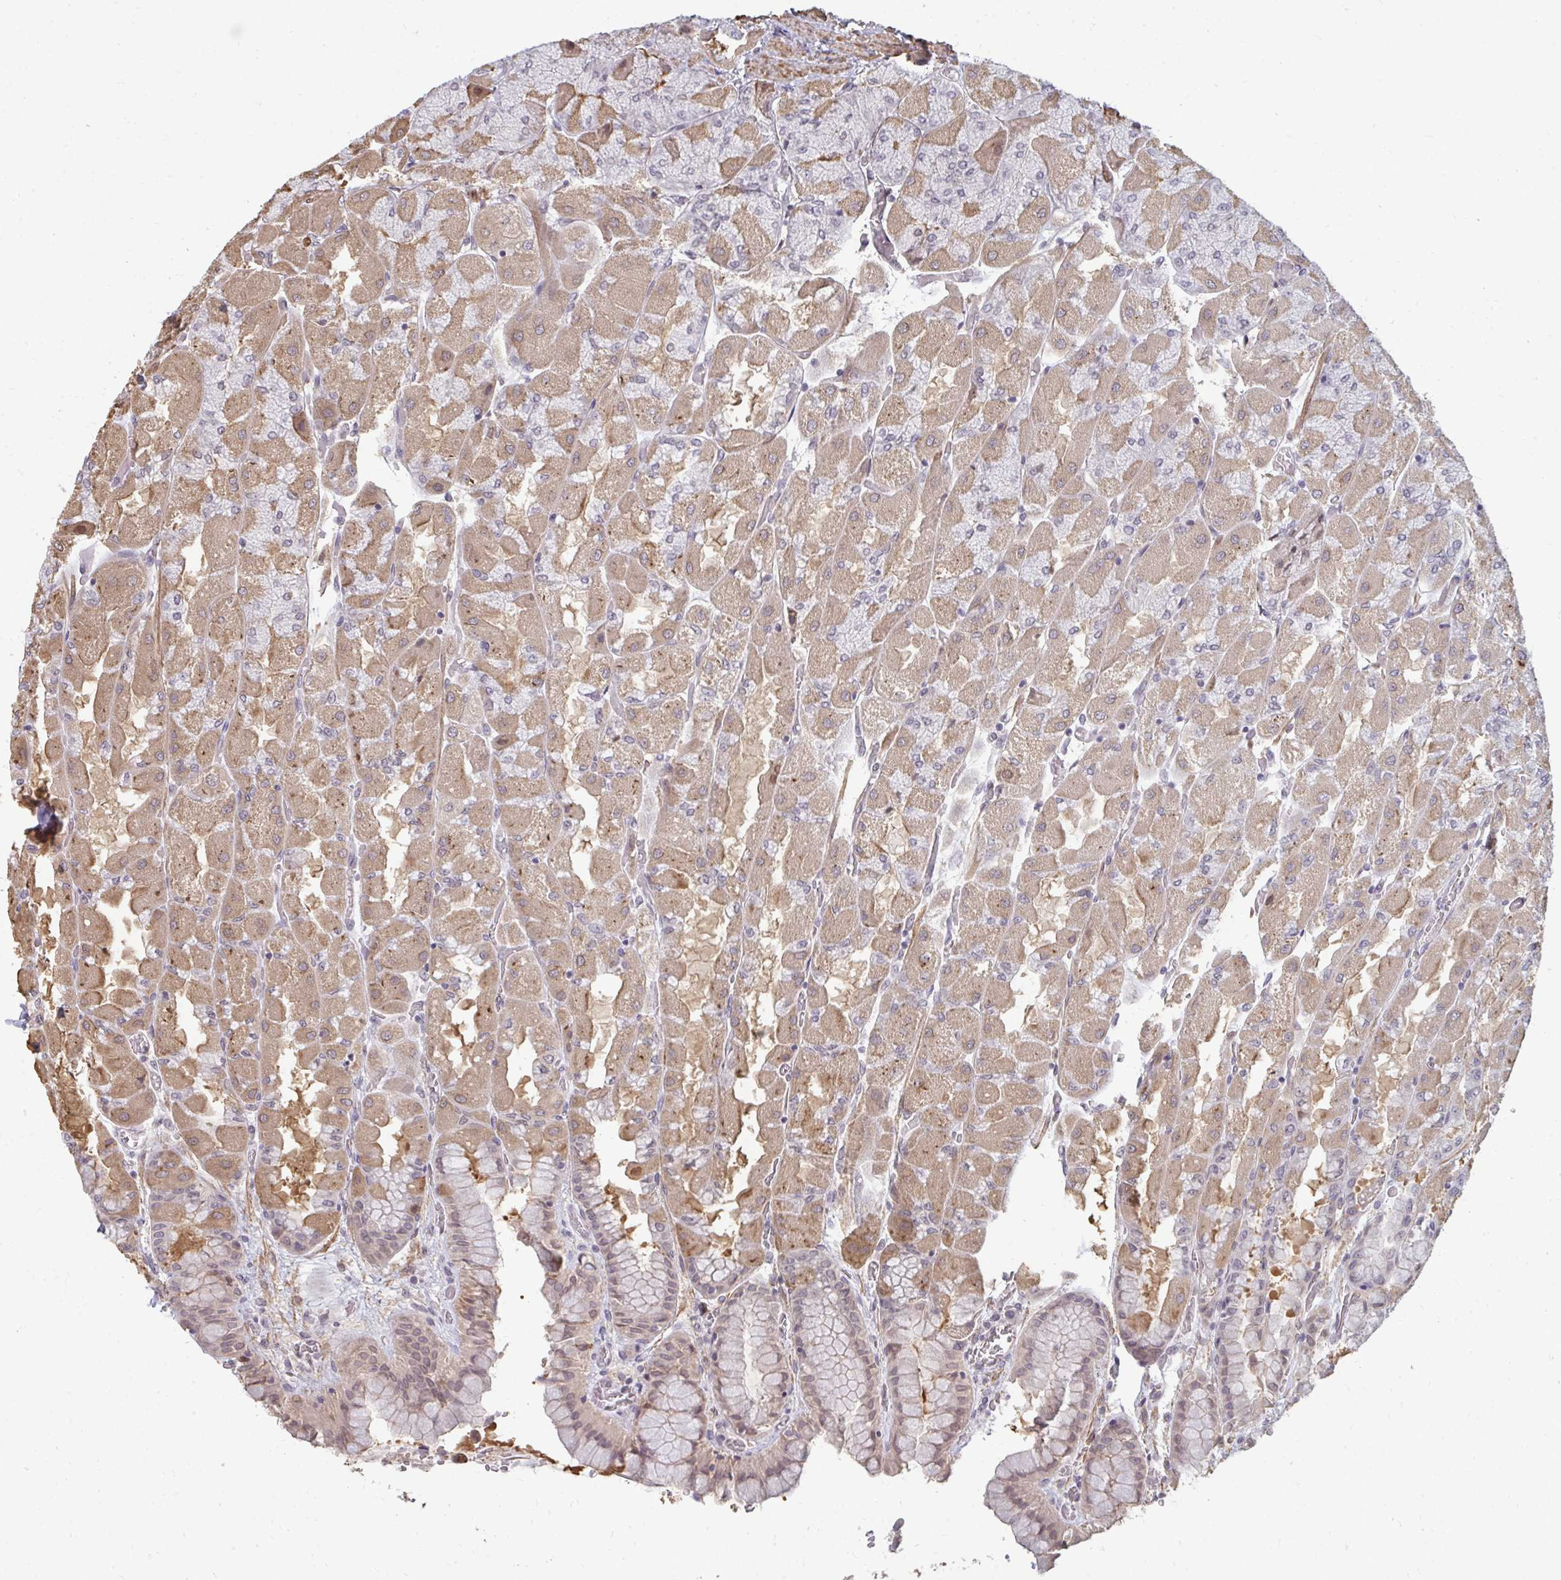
{"staining": {"intensity": "moderate", "quantity": "25%-75%", "location": "cytoplasmic/membranous,nuclear"}, "tissue": "stomach", "cell_type": "Glandular cells", "image_type": "normal", "snomed": [{"axis": "morphology", "description": "Normal tissue, NOS"}, {"axis": "topography", "description": "Stomach"}], "caption": "Immunohistochemical staining of benign stomach demonstrates medium levels of moderate cytoplasmic/membranous,nuclear positivity in approximately 25%-75% of glandular cells.", "gene": "GPC5", "patient": {"sex": "female", "age": 61}}